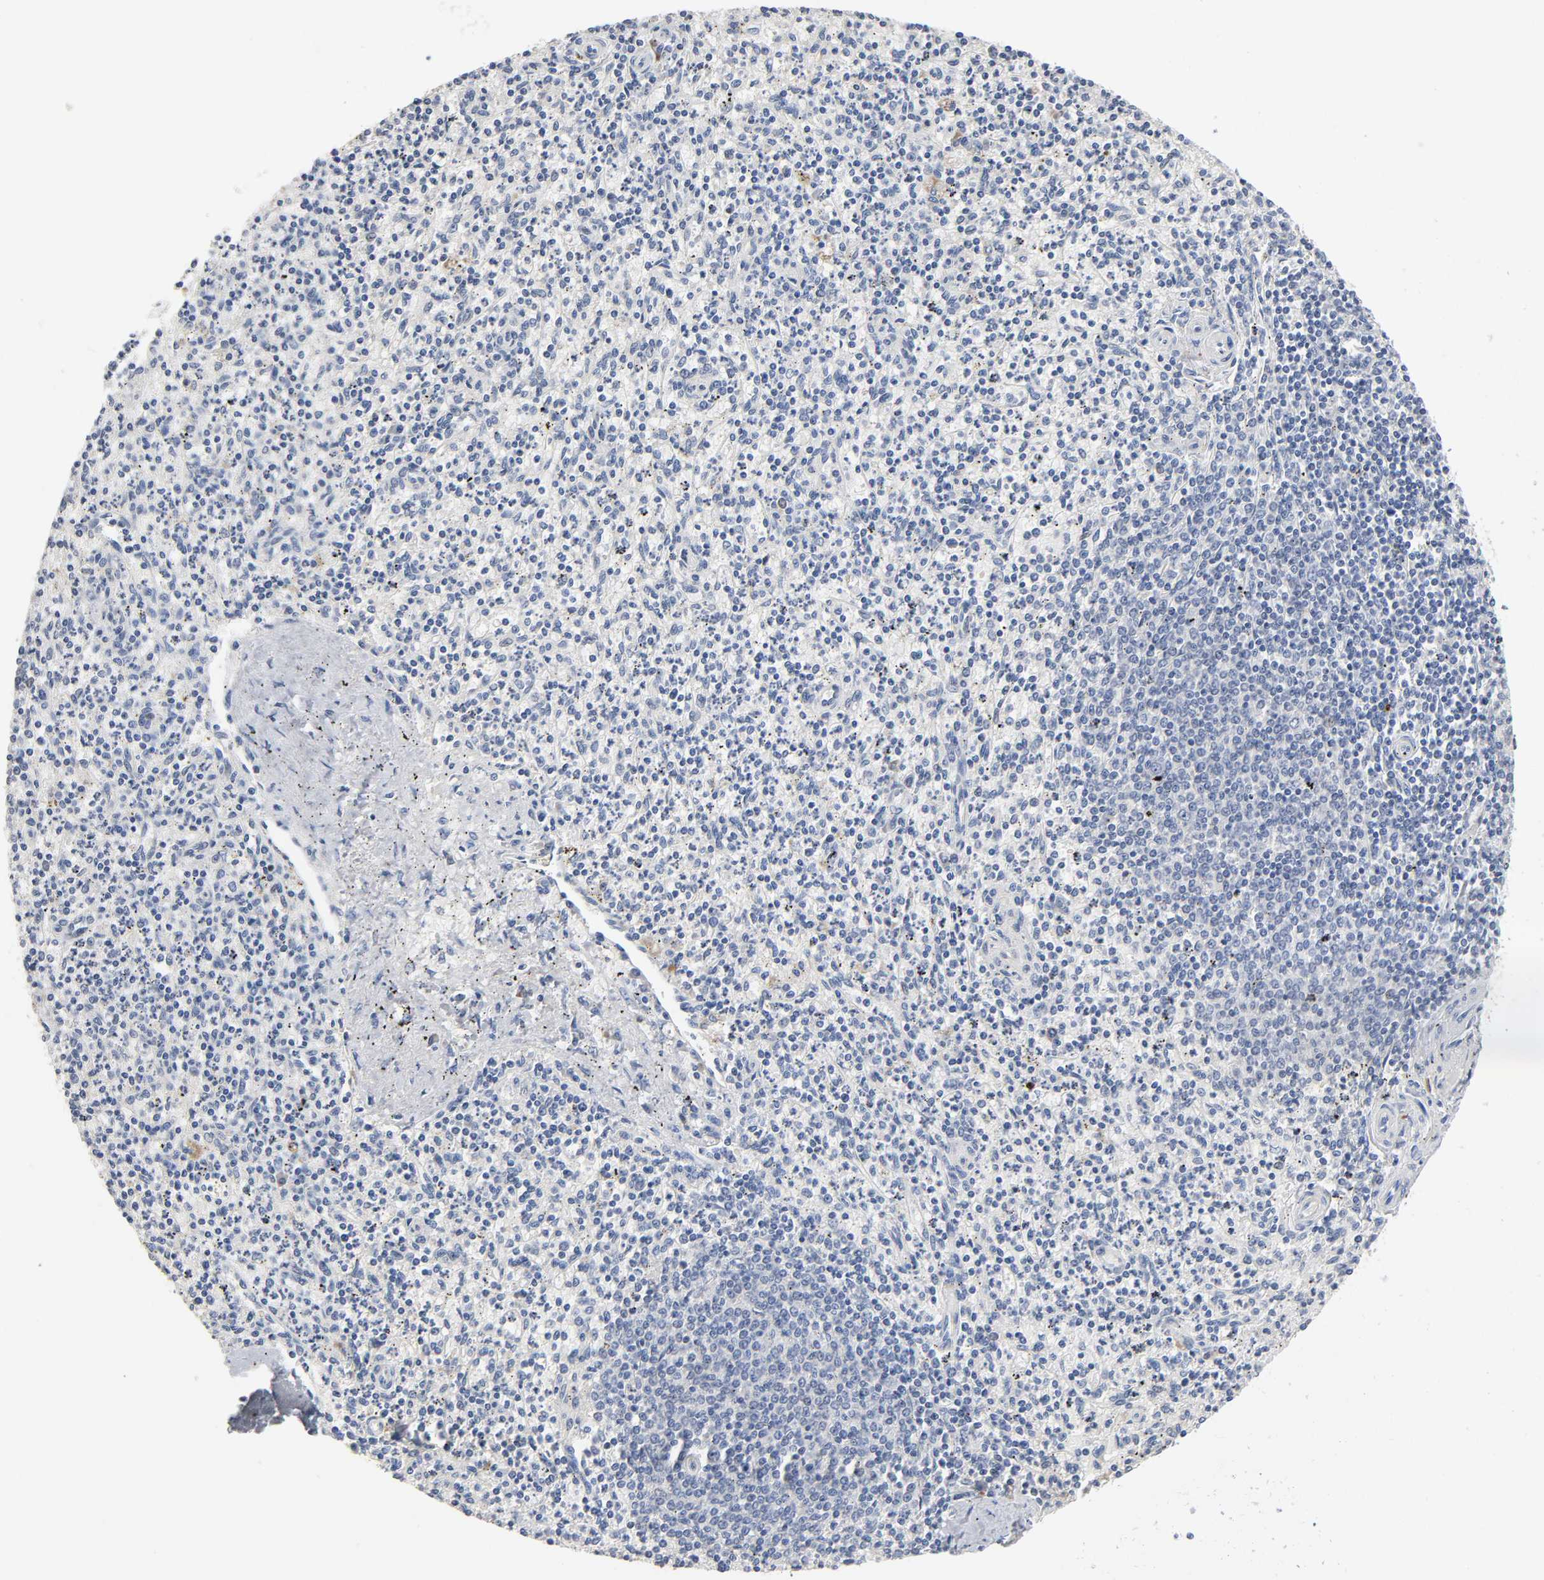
{"staining": {"intensity": "negative", "quantity": "none", "location": "none"}, "tissue": "spleen", "cell_type": "Cells in red pulp", "image_type": "normal", "snomed": [{"axis": "morphology", "description": "Normal tissue, NOS"}, {"axis": "topography", "description": "Spleen"}], "caption": "DAB immunohistochemical staining of unremarkable human spleen demonstrates no significant expression in cells in red pulp.", "gene": "HDLBP", "patient": {"sex": "male", "age": 72}}